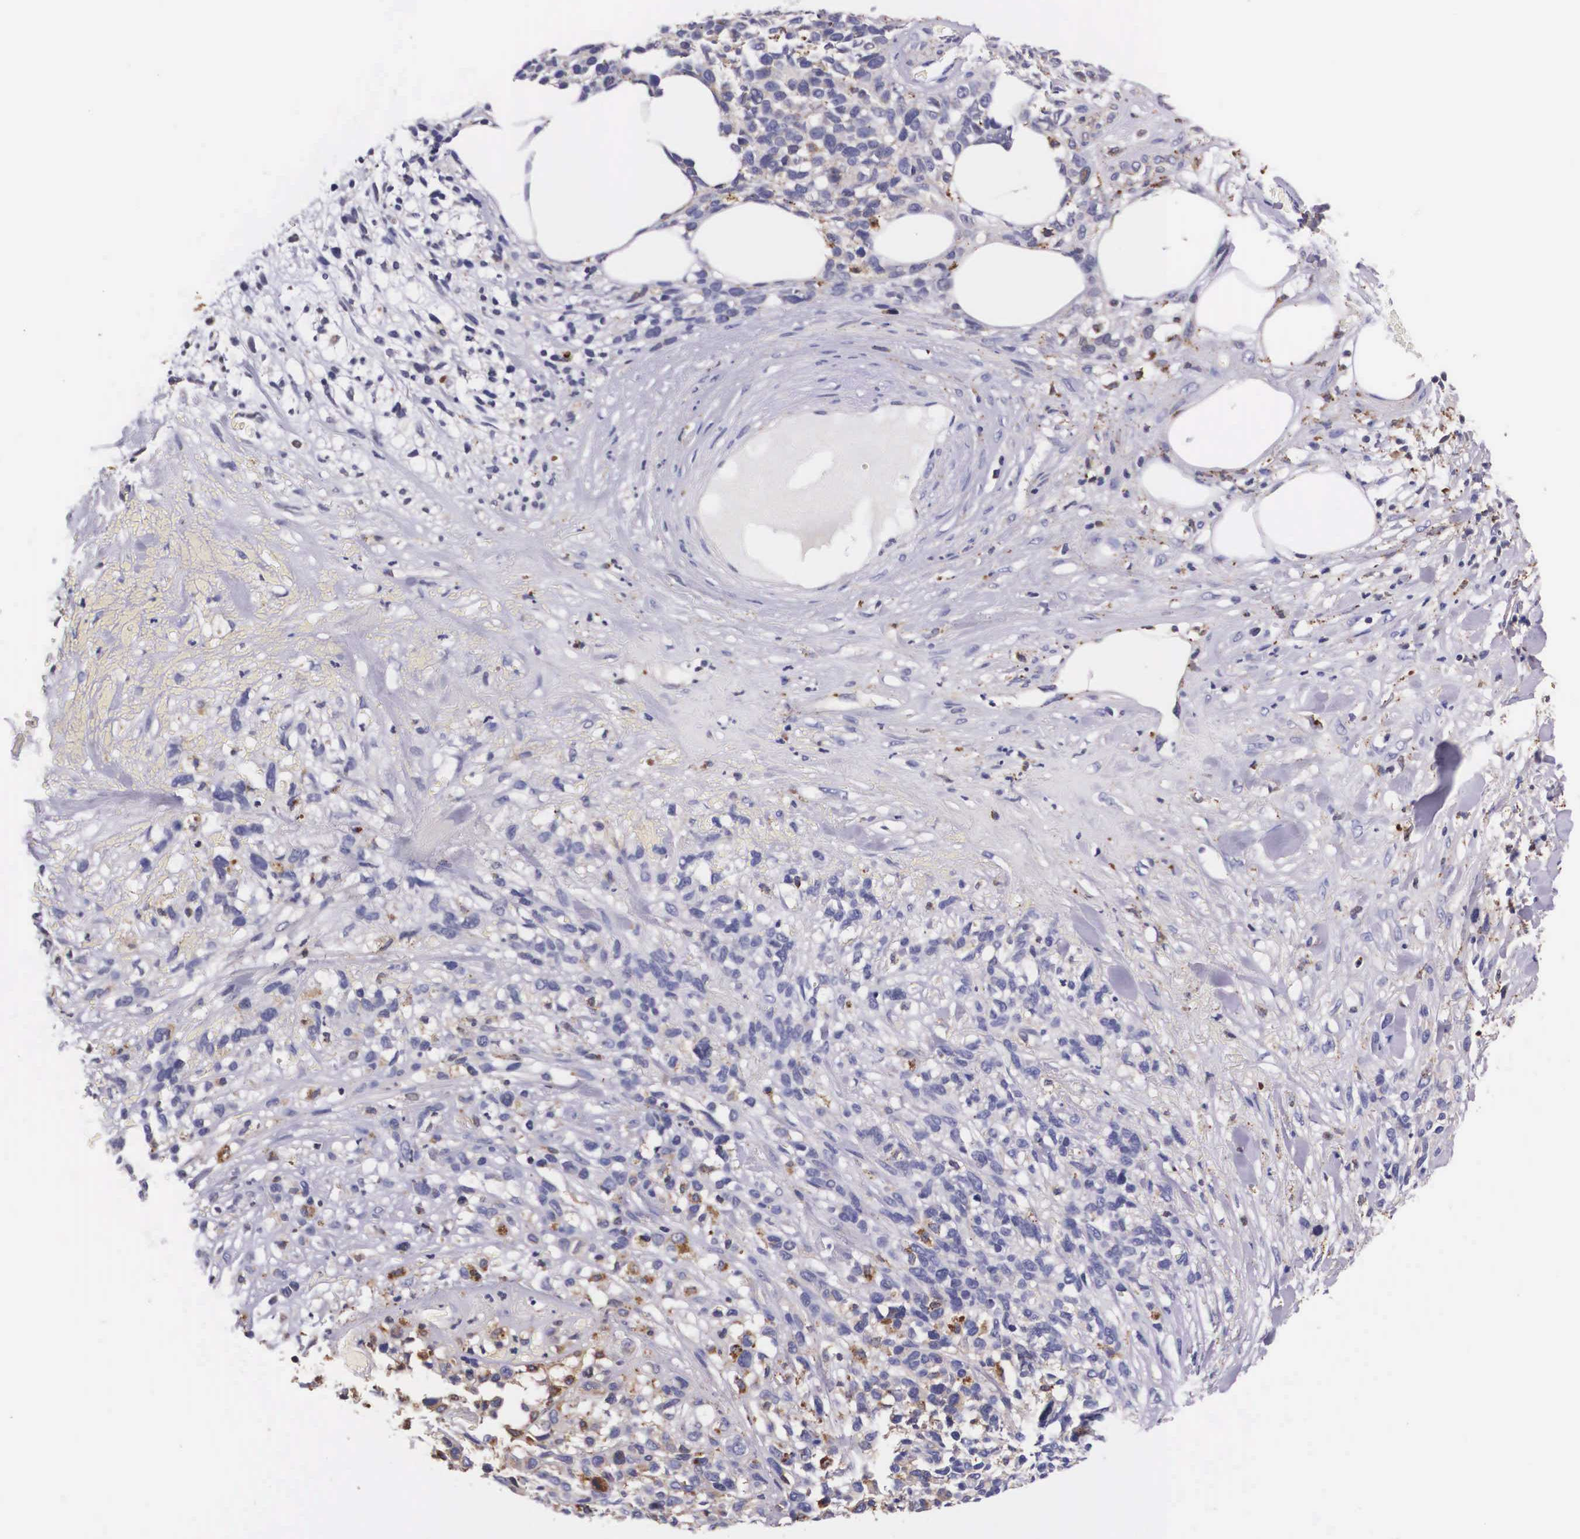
{"staining": {"intensity": "moderate", "quantity": "<25%", "location": "cytoplasmic/membranous"}, "tissue": "melanoma", "cell_type": "Tumor cells", "image_type": "cancer", "snomed": [{"axis": "morphology", "description": "Malignant melanoma, NOS"}, {"axis": "topography", "description": "Skin"}], "caption": "DAB immunohistochemical staining of human melanoma demonstrates moderate cytoplasmic/membranous protein staining in approximately <25% of tumor cells.", "gene": "NAGA", "patient": {"sex": "female", "age": 85}}